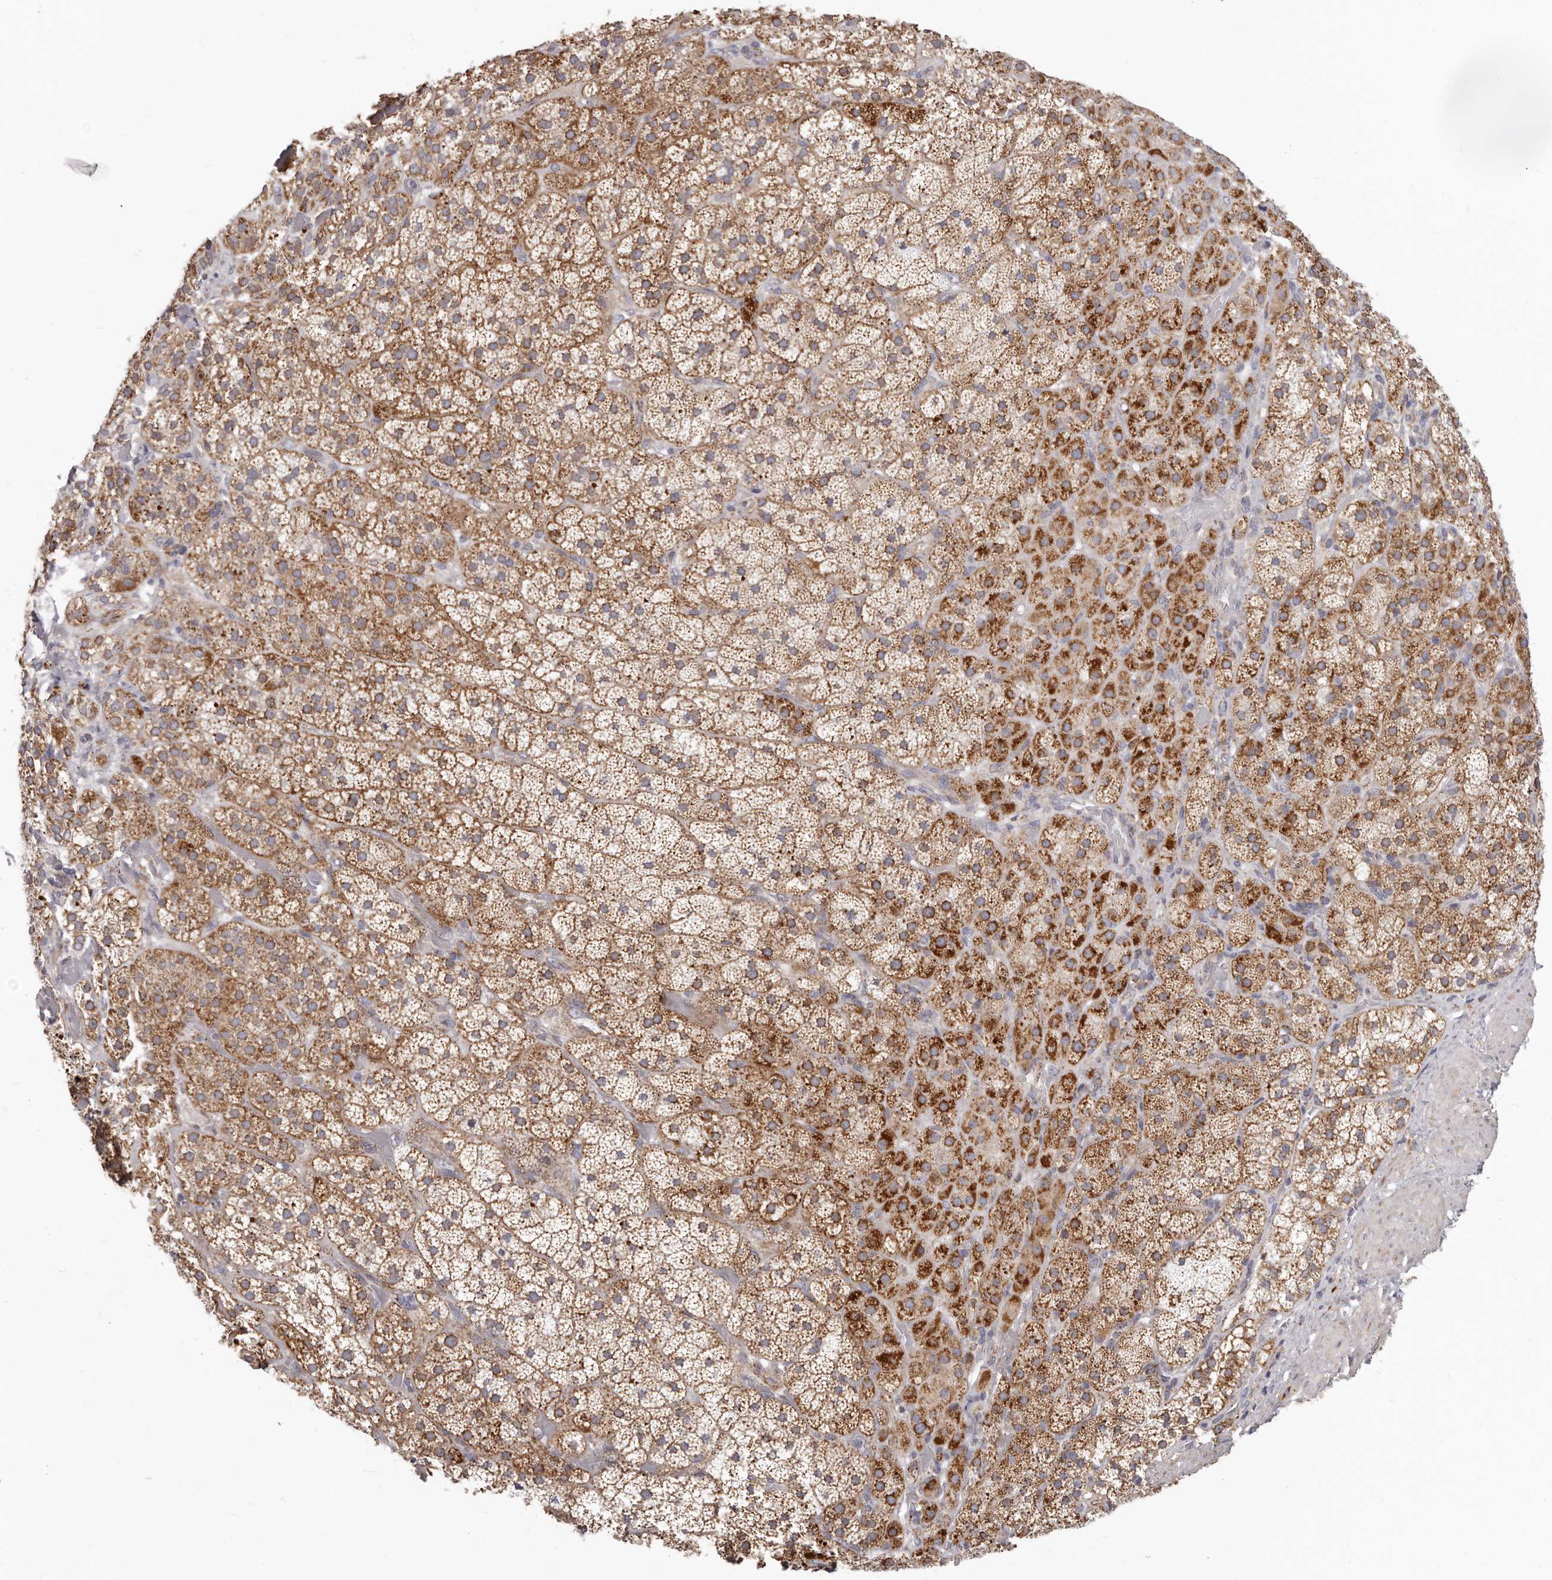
{"staining": {"intensity": "moderate", "quantity": ">75%", "location": "cytoplasmic/membranous"}, "tissue": "adrenal gland", "cell_type": "Glandular cells", "image_type": "normal", "snomed": [{"axis": "morphology", "description": "Normal tissue, NOS"}, {"axis": "topography", "description": "Adrenal gland"}], "caption": "High-power microscopy captured an immunohistochemistry image of normal adrenal gland, revealing moderate cytoplasmic/membranous expression in about >75% of glandular cells. Using DAB (3,3'-diaminobenzidine) (brown) and hematoxylin (blue) stains, captured at high magnification using brightfield microscopy.", "gene": "PRMT2", "patient": {"sex": "male", "age": 57}}